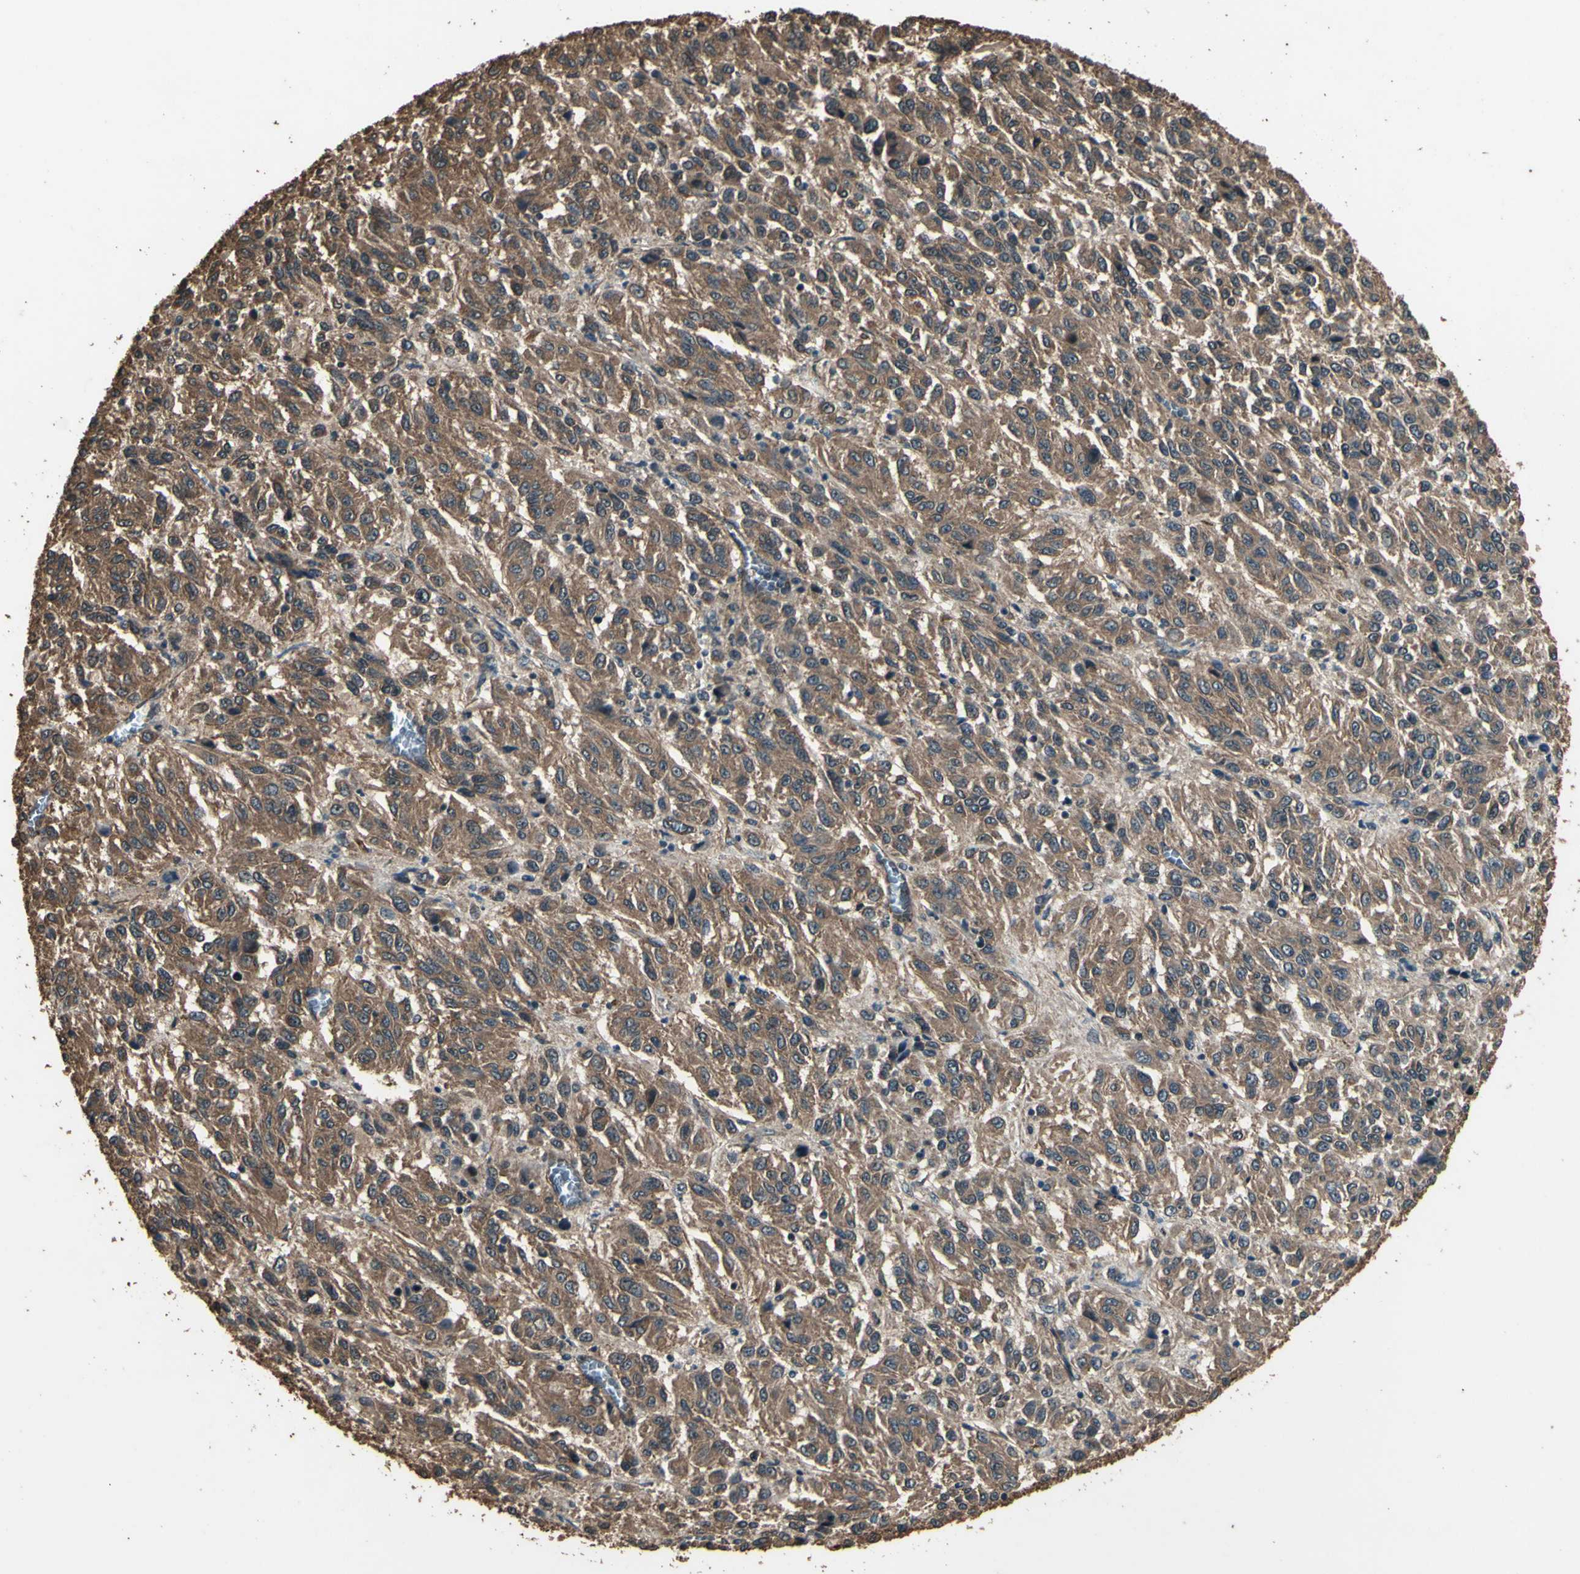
{"staining": {"intensity": "moderate", "quantity": ">75%", "location": "cytoplasmic/membranous"}, "tissue": "melanoma", "cell_type": "Tumor cells", "image_type": "cancer", "snomed": [{"axis": "morphology", "description": "Malignant melanoma, Metastatic site"}, {"axis": "topography", "description": "Lung"}], "caption": "Immunohistochemical staining of human malignant melanoma (metastatic site) shows moderate cytoplasmic/membranous protein positivity in approximately >75% of tumor cells. The protein of interest is shown in brown color, while the nuclei are stained blue.", "gene": "TSPO", "patient": {"sex": "male", "age": 64}}